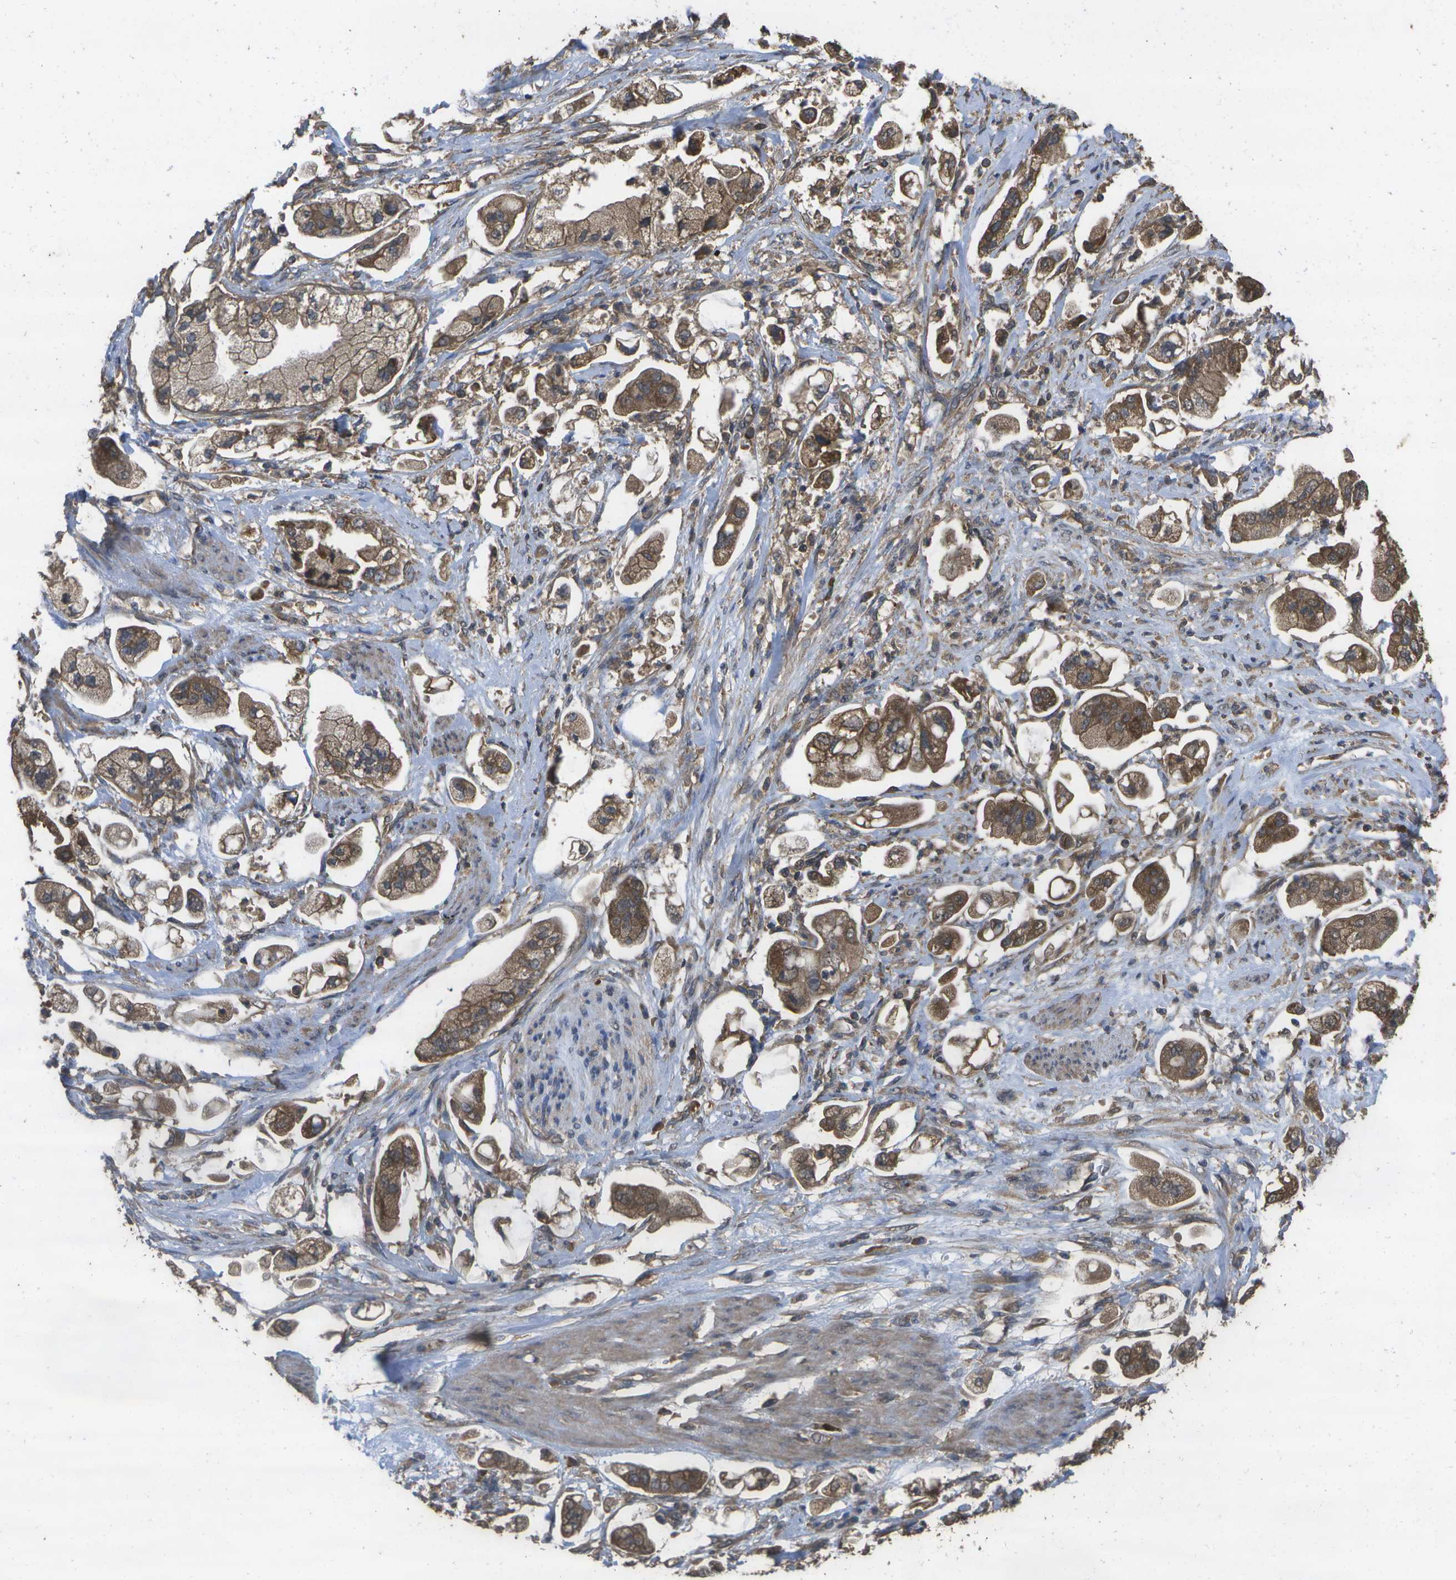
{"staining": {"intensity": "moderate", "quantity": ">75%", "location": "cytoplasmic/membranous"}, "tissue": "stomach cancer", "cell_type": "Tumor cells", "image_type": "cancer", "snomed": [{"axis": "morphology", "description": "Adenocarcinoma, NOS"}, {"axis": "topography", "description": "Stomach"}], "caption": "Stomach cancer stained for a protein (brown) shows moderate cytoplasmic/membranous positive staining in about >75% of tumor cells.", "gene": "SACS", "patient": {"sex": "male", "age": 62}}